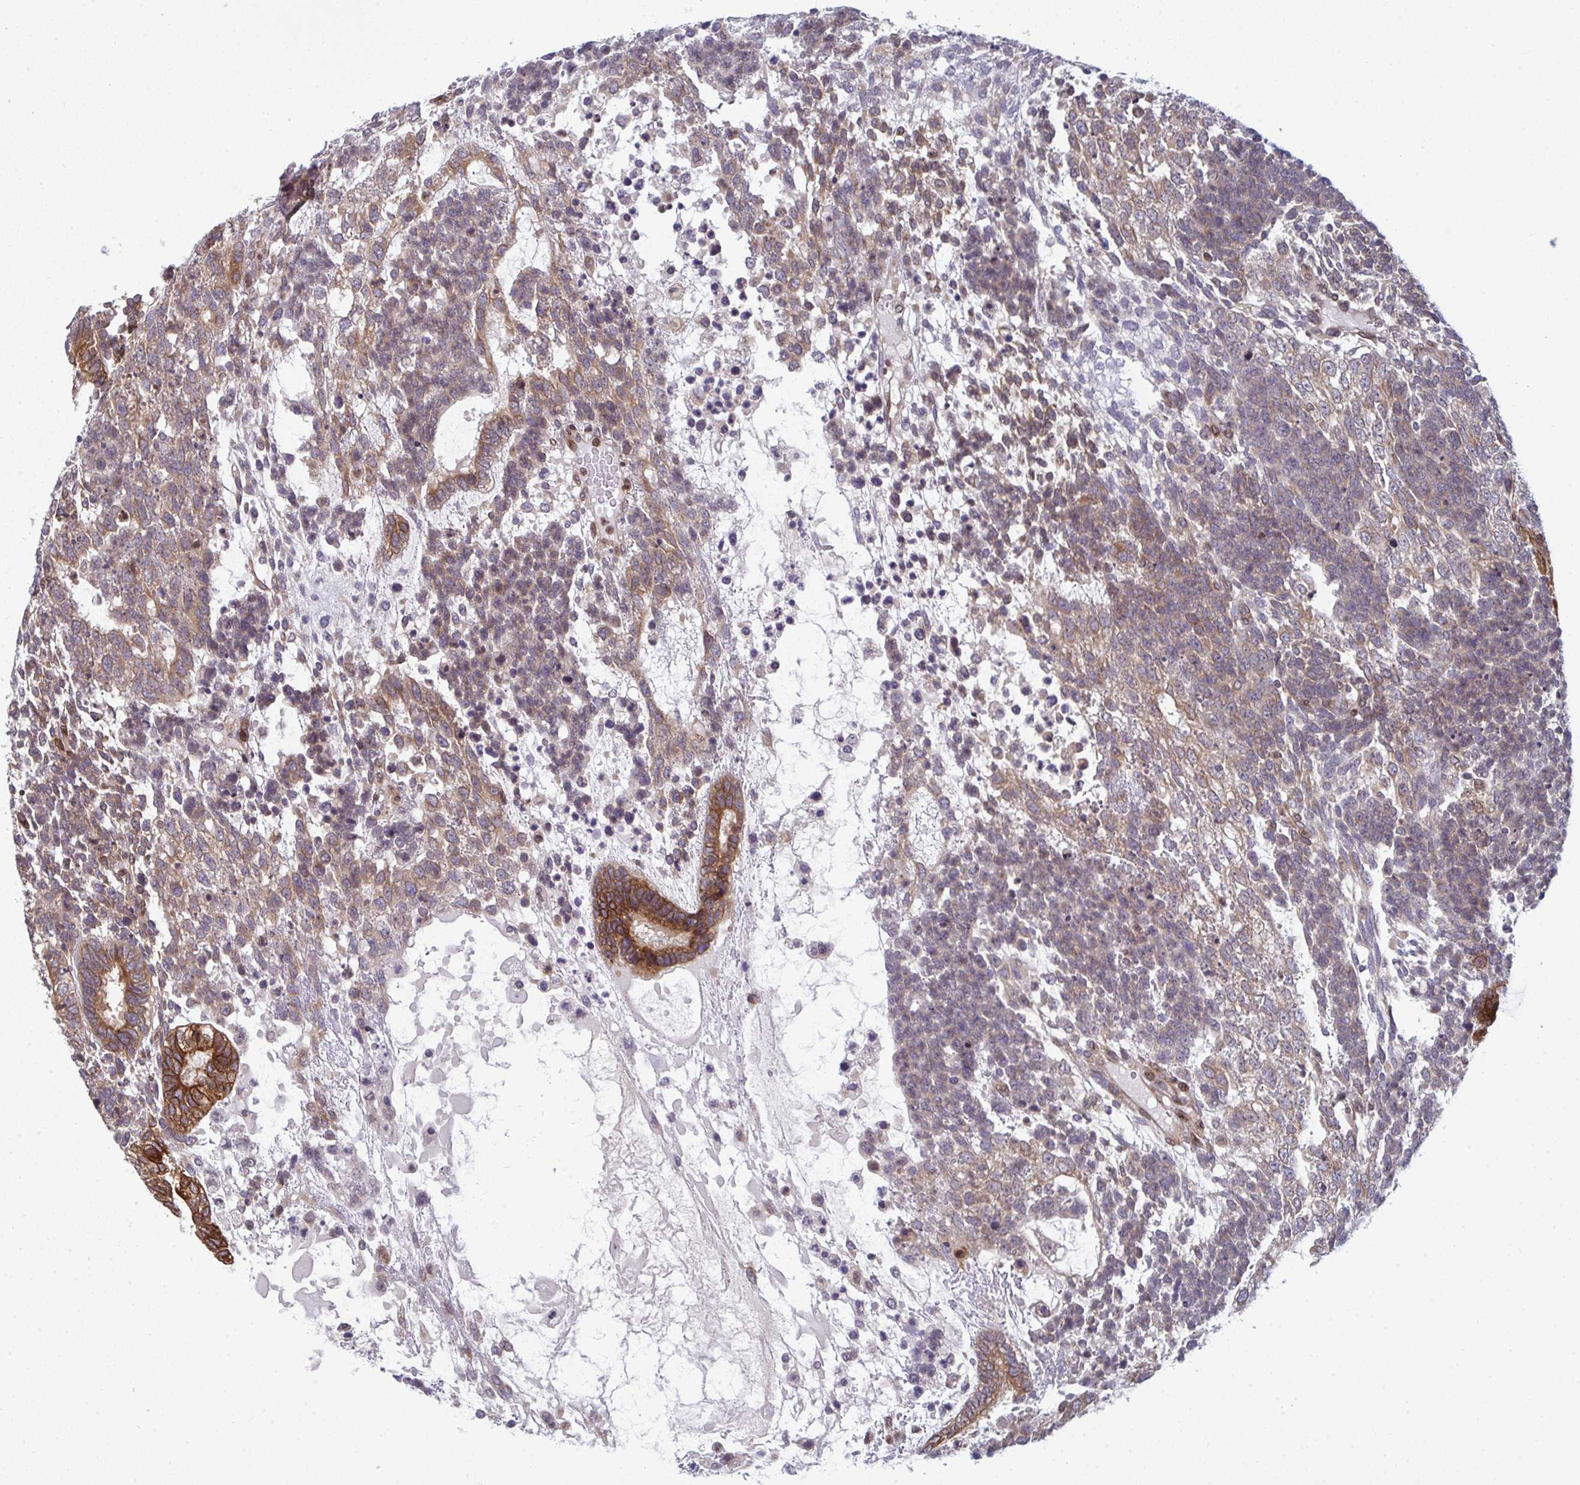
{"staining": {"intensity": "weak", "quantity": ">75%", "location": "cytoplasmic/membranous"}, "tissue": "testis cancer", "cell_type": "Tumor cells", "image_type": "cancer", "snomed": [{"axis": "morphology", "description": "Carcinoma, Embryonal, NOS"}, {"axis": "topography", "description": "Testis"}], "caption": "Tumor cells demonstrate low levels of weak cytoplasmic/membranous positivity in about >75% of cells in human testis cancer.", "gene": "LYSMD4", "patient": {"sex": "male", "age": 23}}